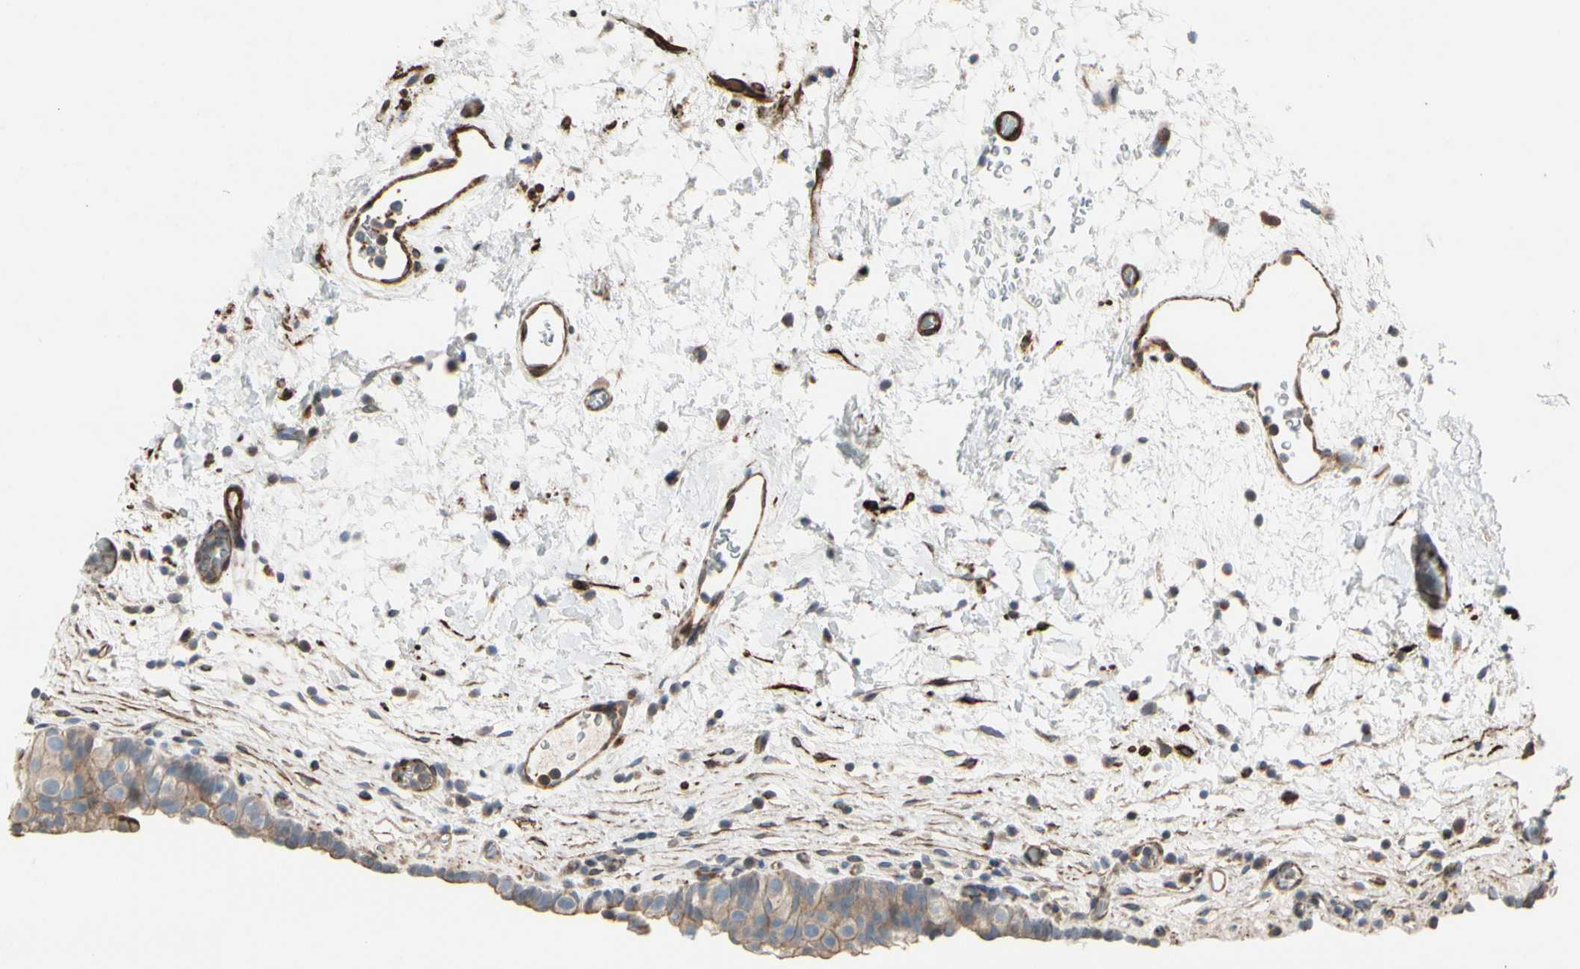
{"staining": {"intensity": "moderate", "quantity": ">75%", "location": "cytoplasmic/membranous"}, "tissue": "urinary bladder", "cell_type": "Urothelial cells", "image_type": "normal", "snomed": [{"axis": "morphology", "description": "Normal tissue, NOS"}, {"axis": "topography", "description": "Urinary bladder"}], "caption": "This micrograph shows IHC staining of normal human urinary bladder, with medium moderate cytoplasmic/membranous positivity in approximately >75% of urothelial cells.", "gene": "TPM1", "patient": {"sex": "female", "age": 64}}